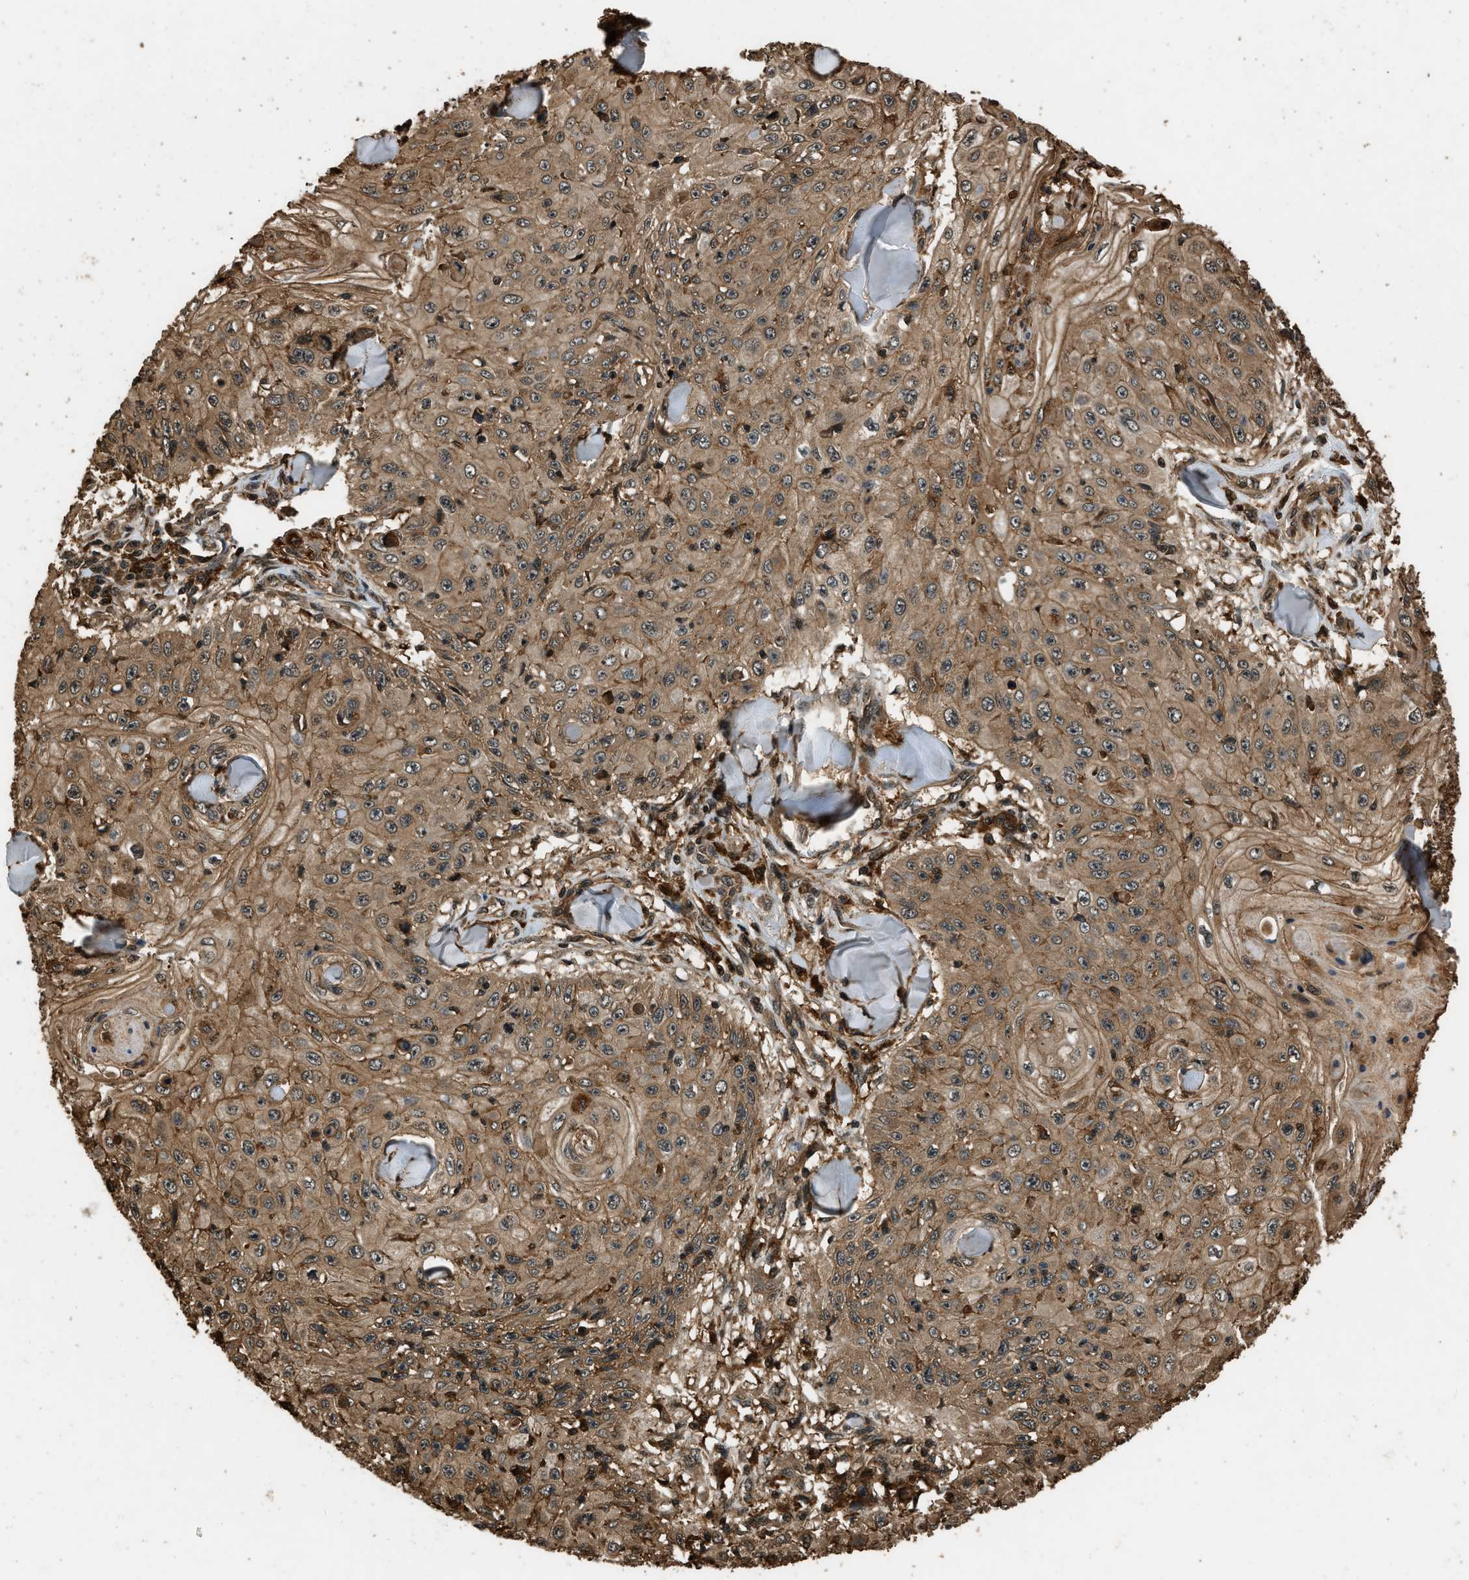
{"staining": {"intensity": "moderate", "quantity": ">75%", "location": "cytoplasmic/membranous"}, "tissue": "skin cancer", "cell_type": "Tumor cells", "image_type": "cancer", "snomed": [{"axis": "morphology", "description": "Squamous cell carcinoma, NOS"}, {"axis": "topography", "description": "Skin"}], "caption": "A high-resolution histopathology image shows IHC staining of squamous cell carcinoma (skin), which shows moderate cytoplasmic/membranous staining in about >75% of tumor cells.", "gene": "RAP2A", "patient": {"sex": "male", "age": 86}}